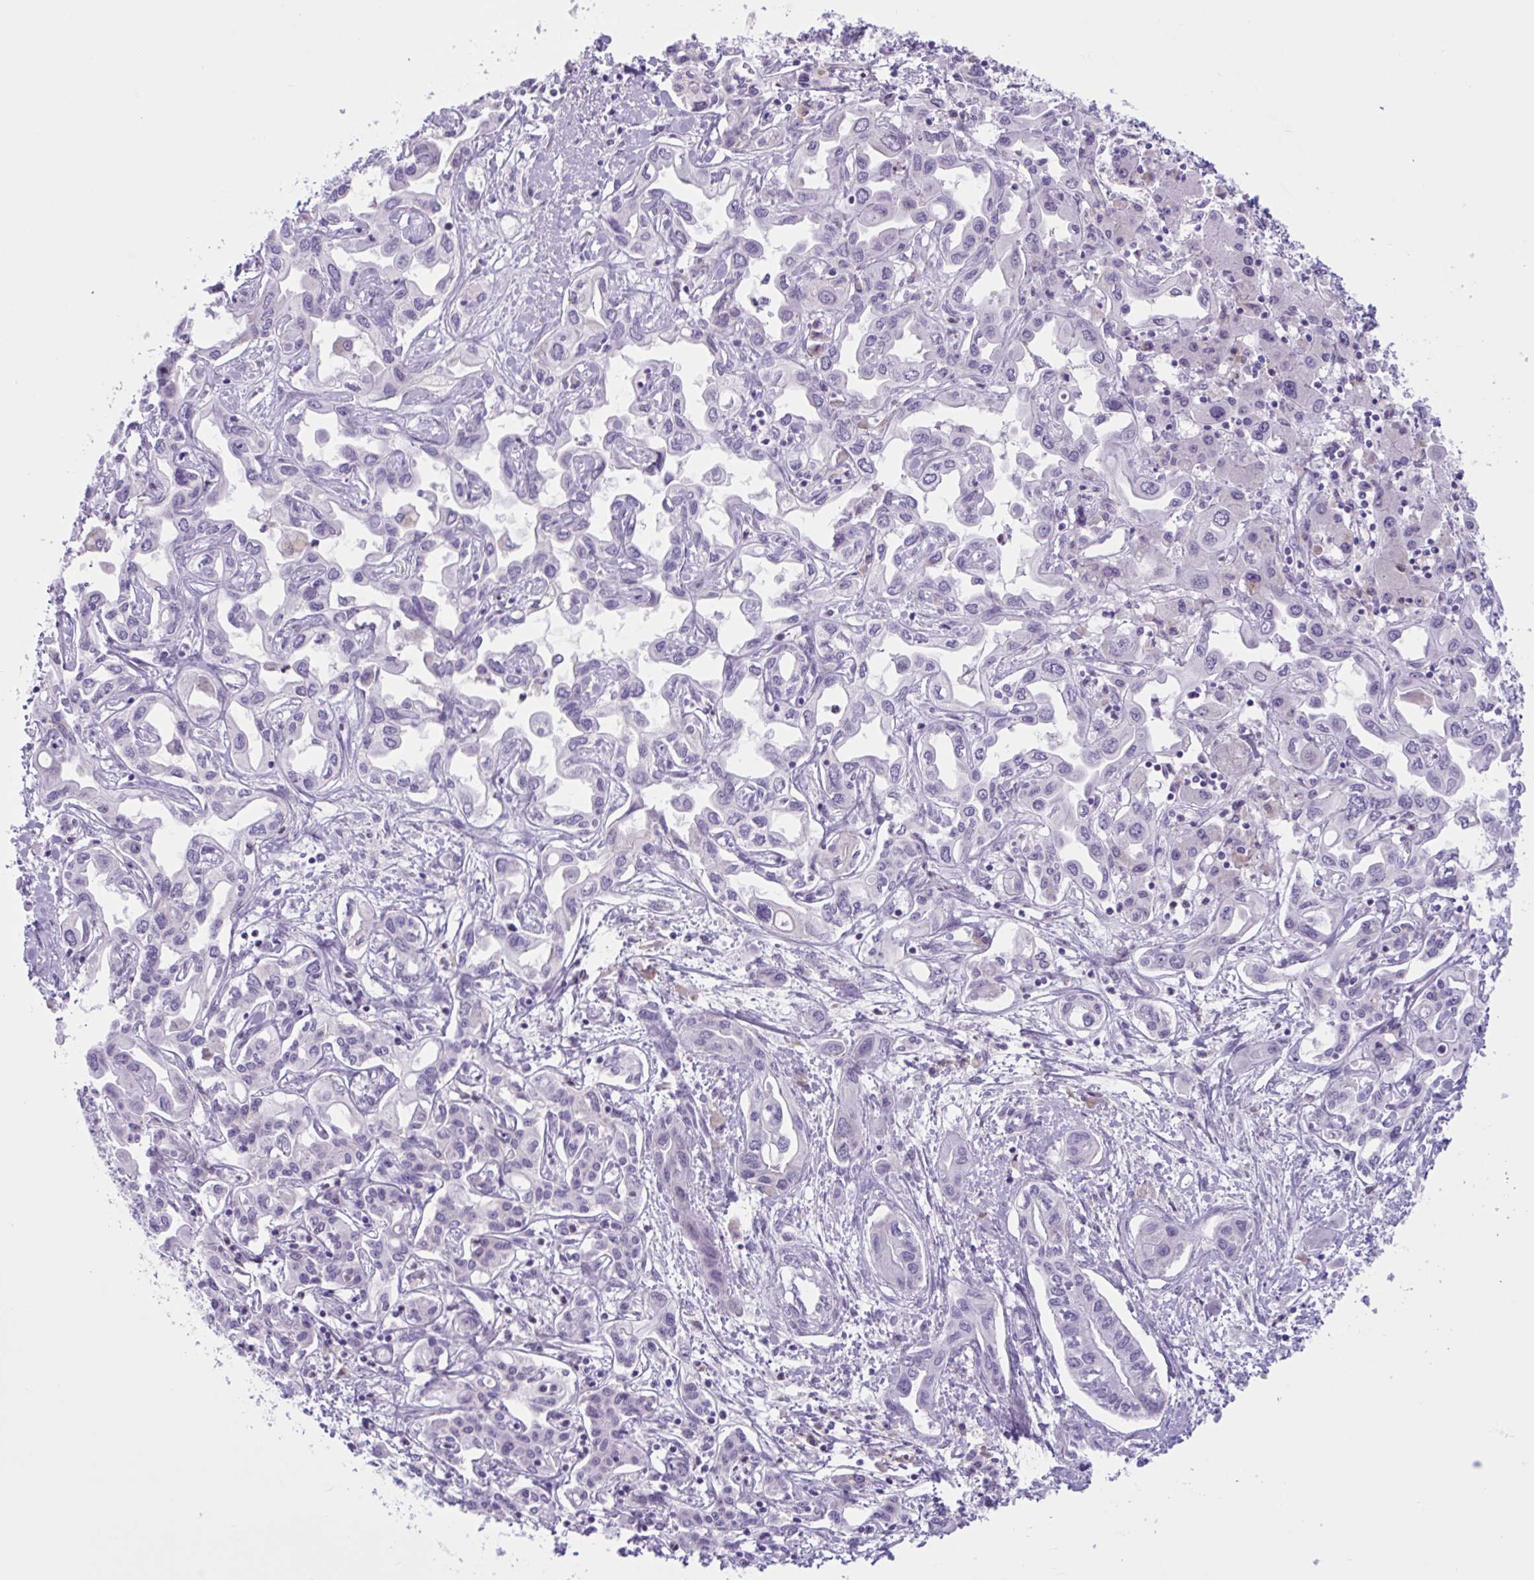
{"staining": {"intensity": "negative", "quantity": "none", "location": "none"}, "tissue": "liver cancer", "cell_type": "Tumor cells", "image_type": "cancer", "snomed": [{"axis": "morphology", "description": "Cholangiocarcinoma"}, {"axis": "topography", "description": "Liver"}], "caption": "A high-resolution micrograph shows IHC staining of liver cholangiocarcinoma, which exhibits no significant staining in tumor cells.", "gene": "WNT9B", "patient": {"sex": "female", "age": 64}}